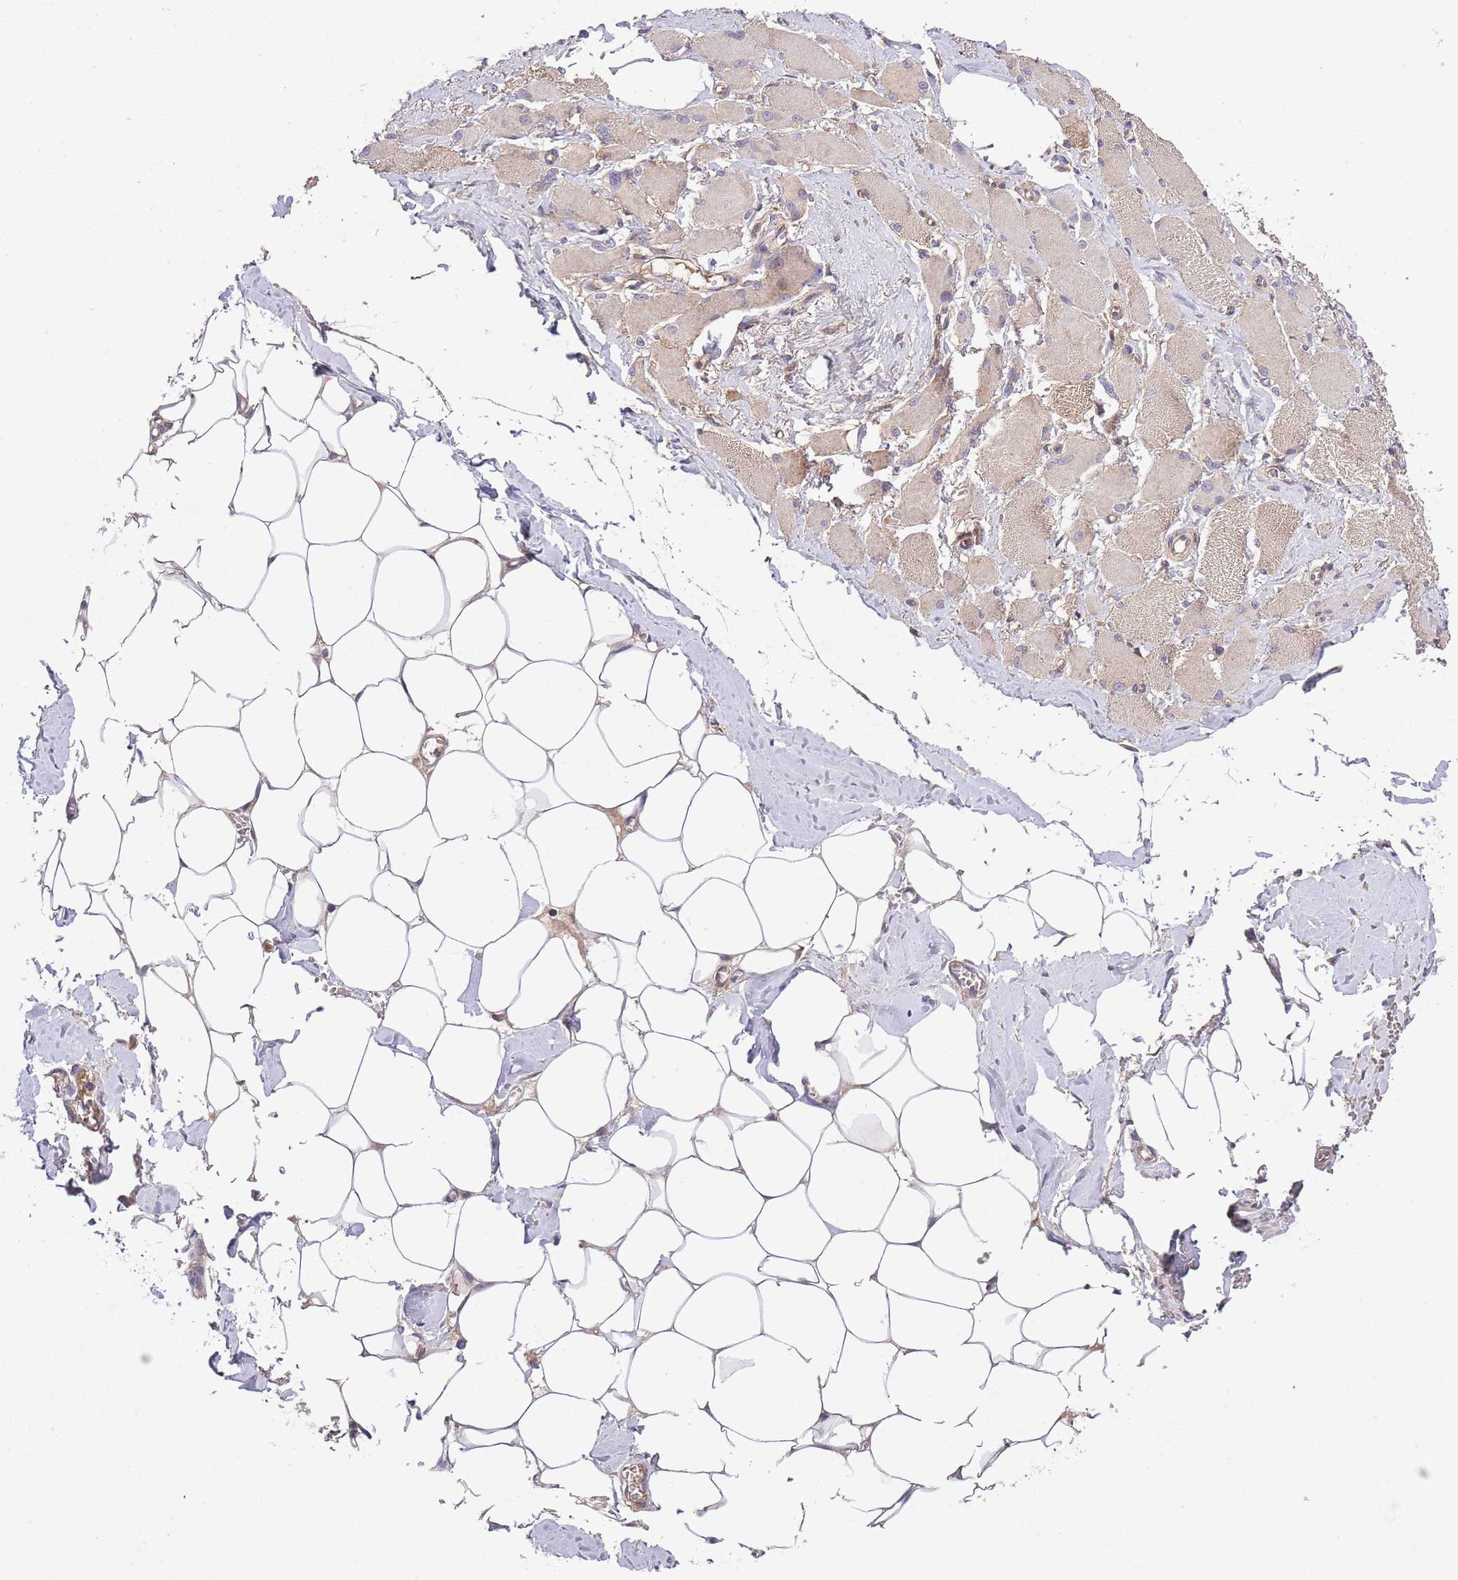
{"staining": {"intensity": "moderate", "quantity": "25%-75%", "location": "cytoplasmic/membranous"}, "tissue": "skeletal muscle", "cell_type": "Myocytes", "image_type": "normal", "snomed": [{"axis": "morphology", "description": "Normal tissue, NOS"}, {"axis": "morphology", "description": "Basal cell carcinoma"}, {"axis": "topography", "description": "Skeletal muscle"}], "caption": "Unremarkable skeletal muscle was stained to show a protein in brown. There is medium levels of moderate cytoplasmic/membranous expression in about 25%-75% of myocytes. (Stains: DAB (3,3'-diaminobenzidine) in brown, nuclei in blue, Microscopy: brightfield microscopy at high magnification).", "gene": "MFNG", "patient": {"sex": "female", "age": 64}}